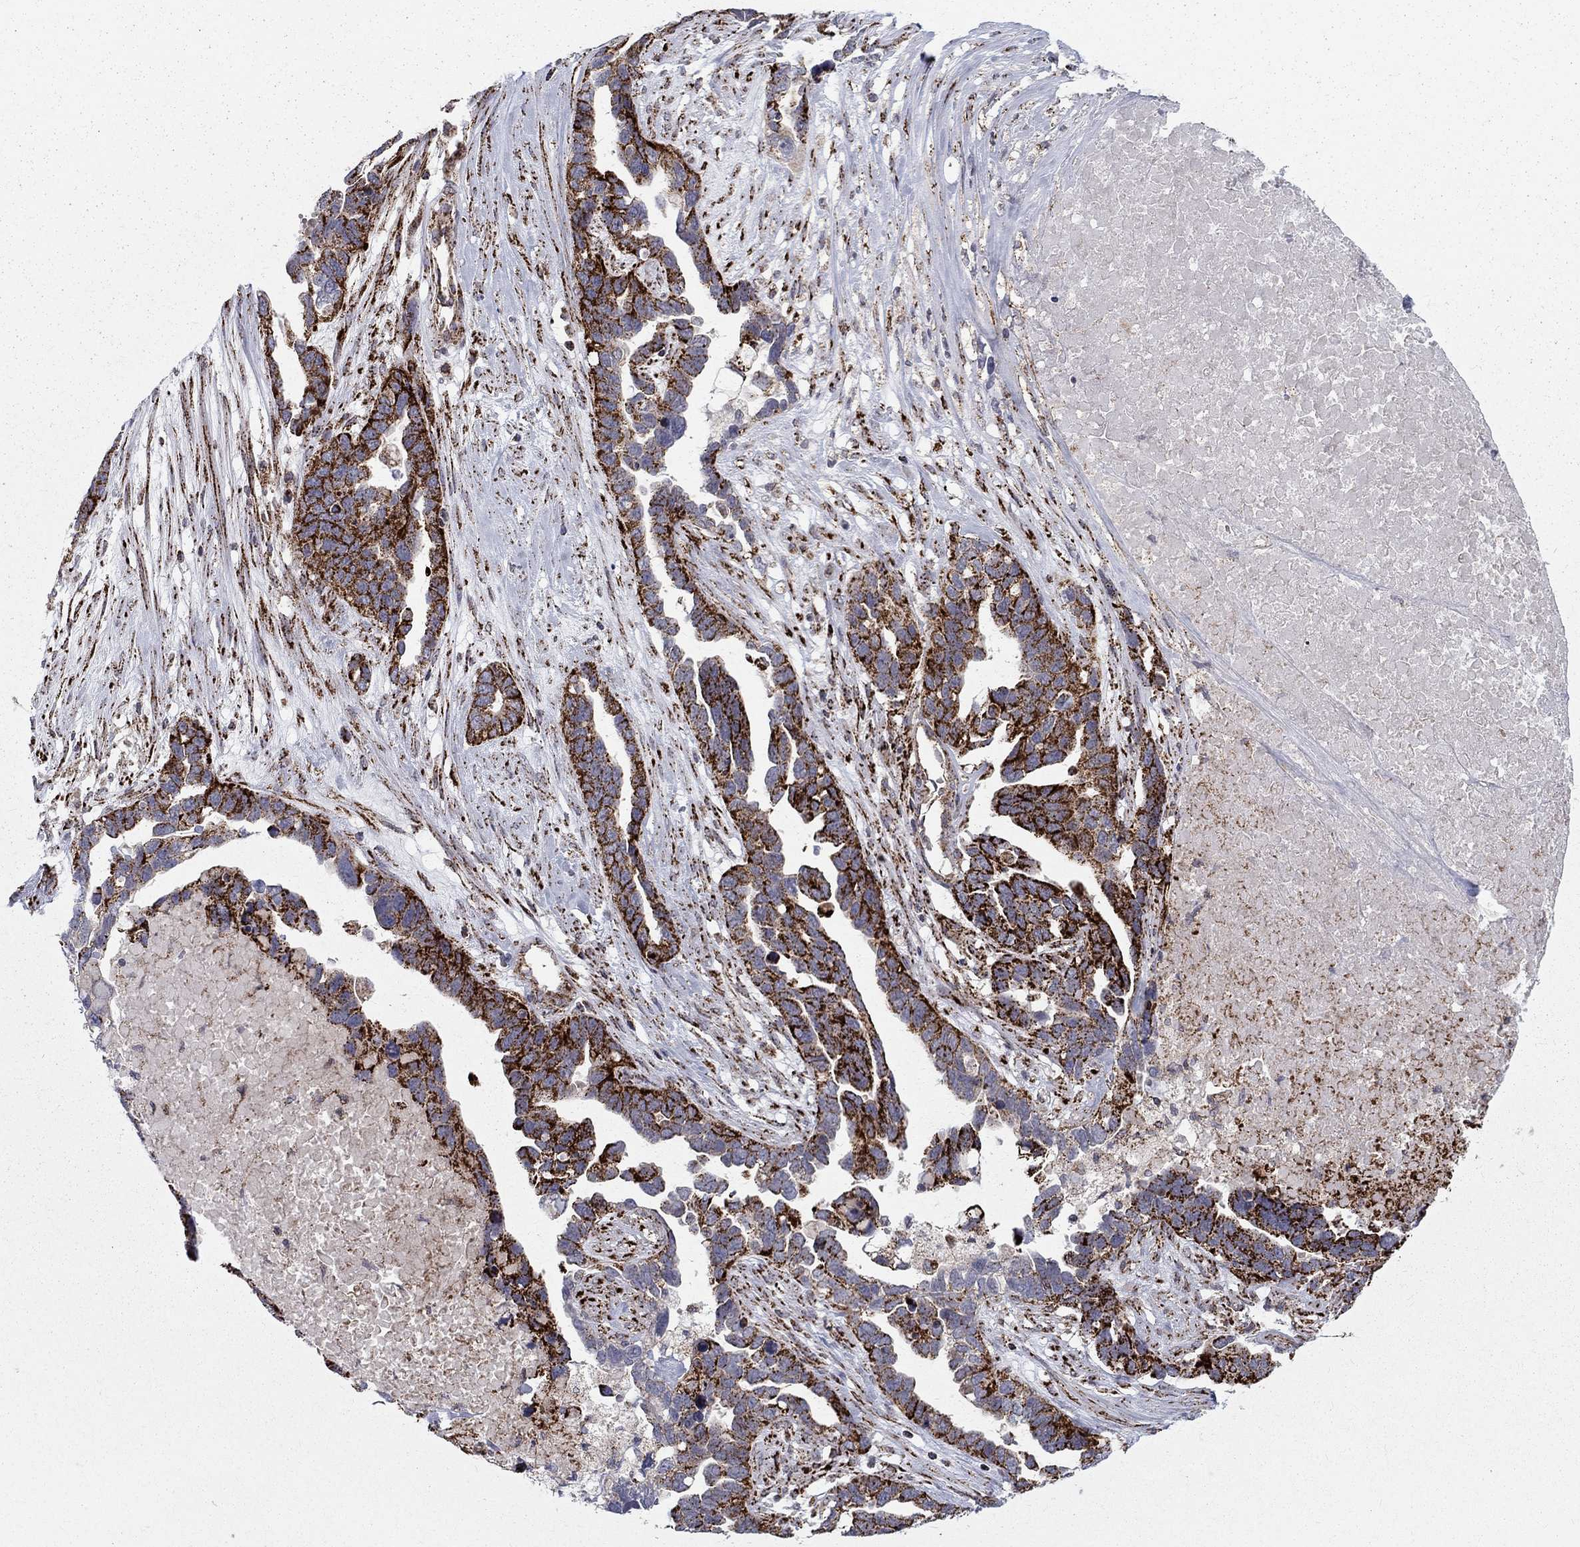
{"staining": {"intensity": "strong", "quantity": ">75%", "location": "cytoplasmic/membranous"}, "tissue": "ovarian cancer", "cell_type": "Tumor cells", "image_type": "cancer", "snomed": [{"axis": "morphology", "description": "Cystadenocarcinoma, serous, NOS"}, {"axis": "topography", "description": "Ovary"}], "caption": "Immunohistochemical staining of human ovarian cancer (serous cystadenocarcinoma) demonstrates high levels of strong cytoplasmic/membranous expression in approximately >75% of tumor cells.", "gene": "ALDH1B1", "patient": {"sex": "female", "age": 54}}